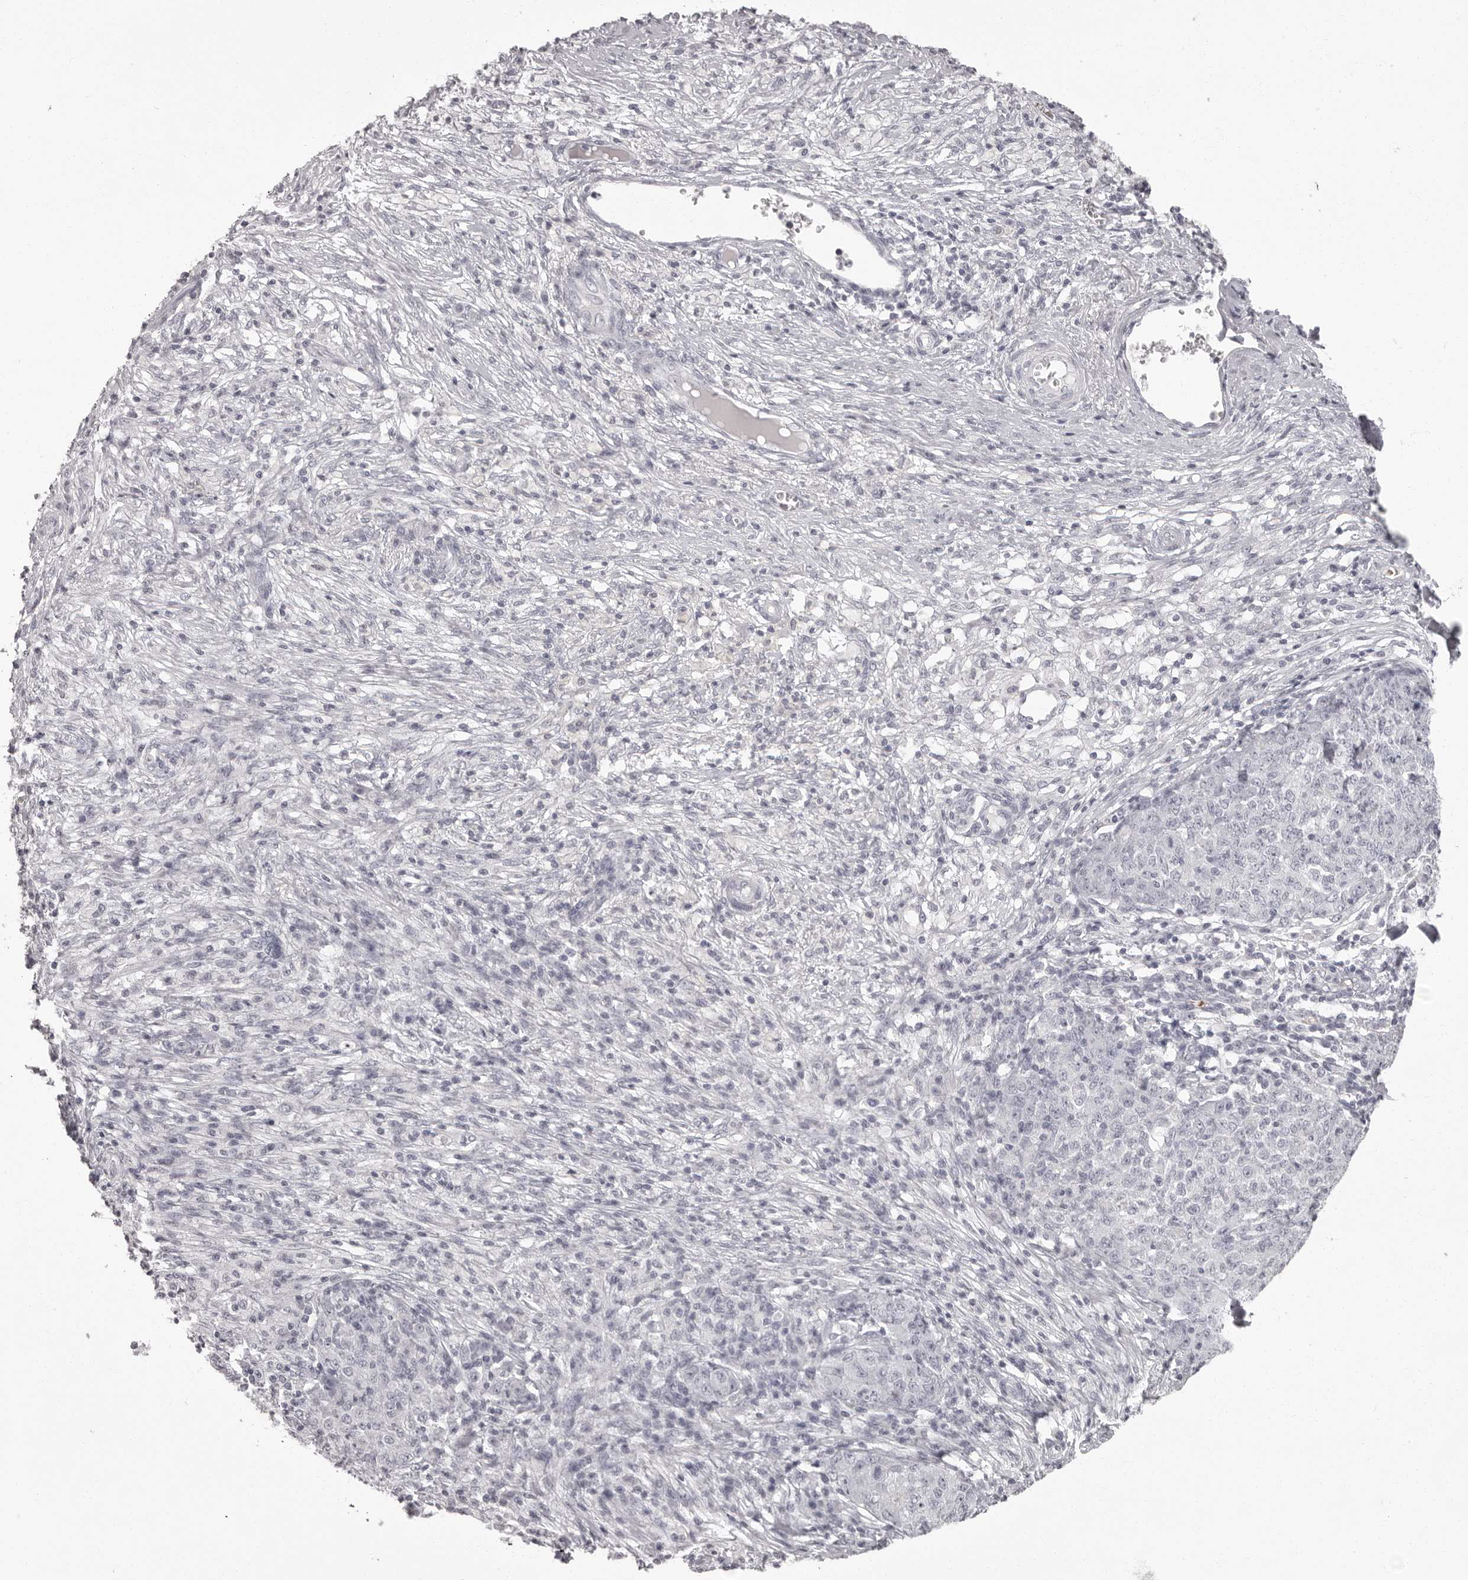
{"staining": {"intensity": "negative", "quantity": "none", "location": "none"}, "tissue": "ovarian cancer", "cell_type": "Tumor cells", "image_type": "cancer", "snomed": [{"axis": "morphology", "description": "Carcinoma, endometroid"}, {"axis": "topography", "description": "Ovary"}], "caption": "The micrograph reveals no significant staining in tumor cells of ovarian endometroid carcinoma.", "gene": "C8orf74", "patient": {"sex": "female", "age": 42}}